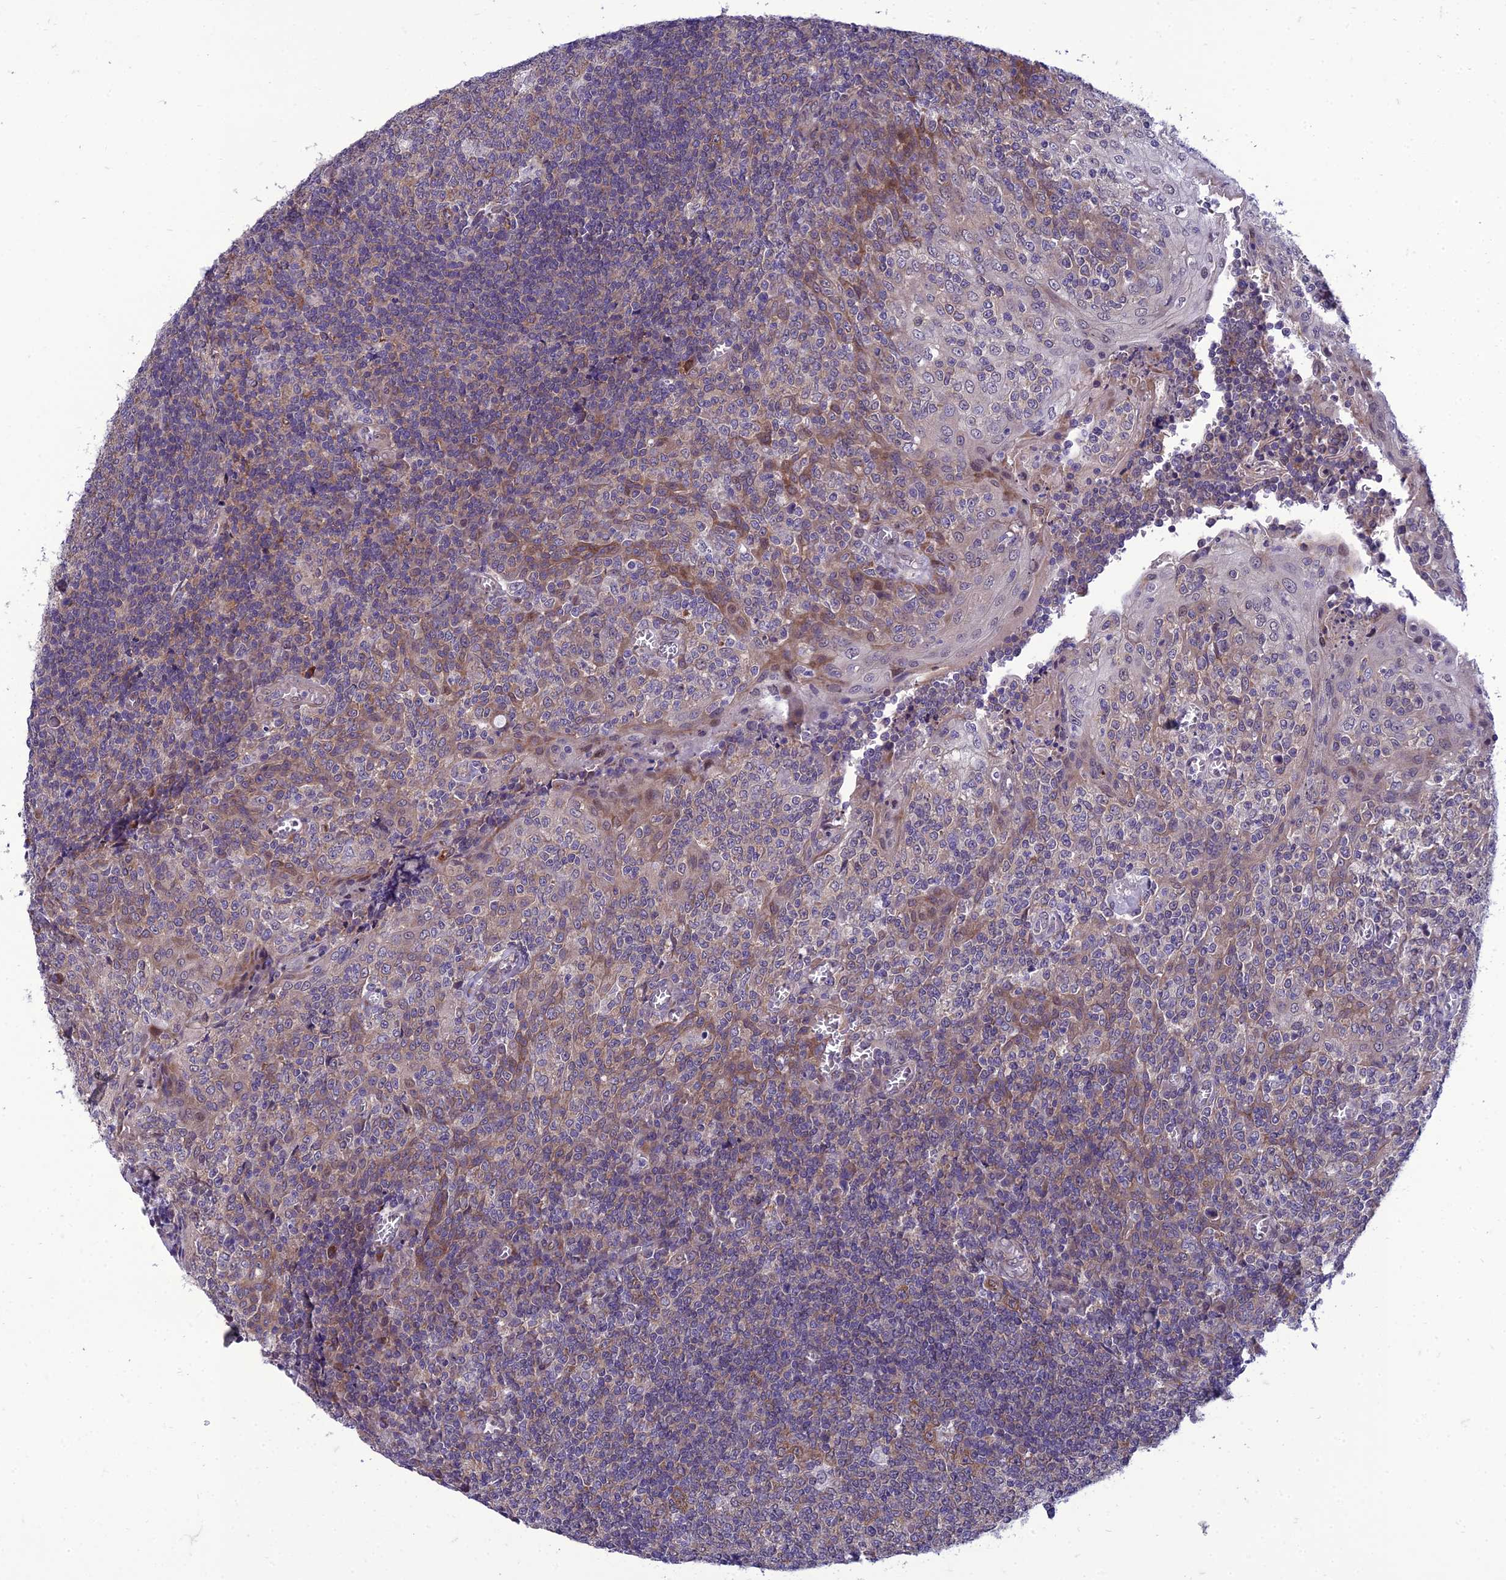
{"staining": {"intensity": "negative", "quantity": "none", "location": "none"}, "tissue": "tonsil", "cell_type": "Germinal center cells", "image_type": "normal", "snomed": [{"axis": "morphology", "description": "Normal tissue, NOS"}, {"axis": "topography", "description": "Tonsil"}], "caption": "The immunohistochemistry image has no significant staining in germinal center cells of tonsil.", "gene": "GAB4", "patient": {"sex": "female", "age": 19}}